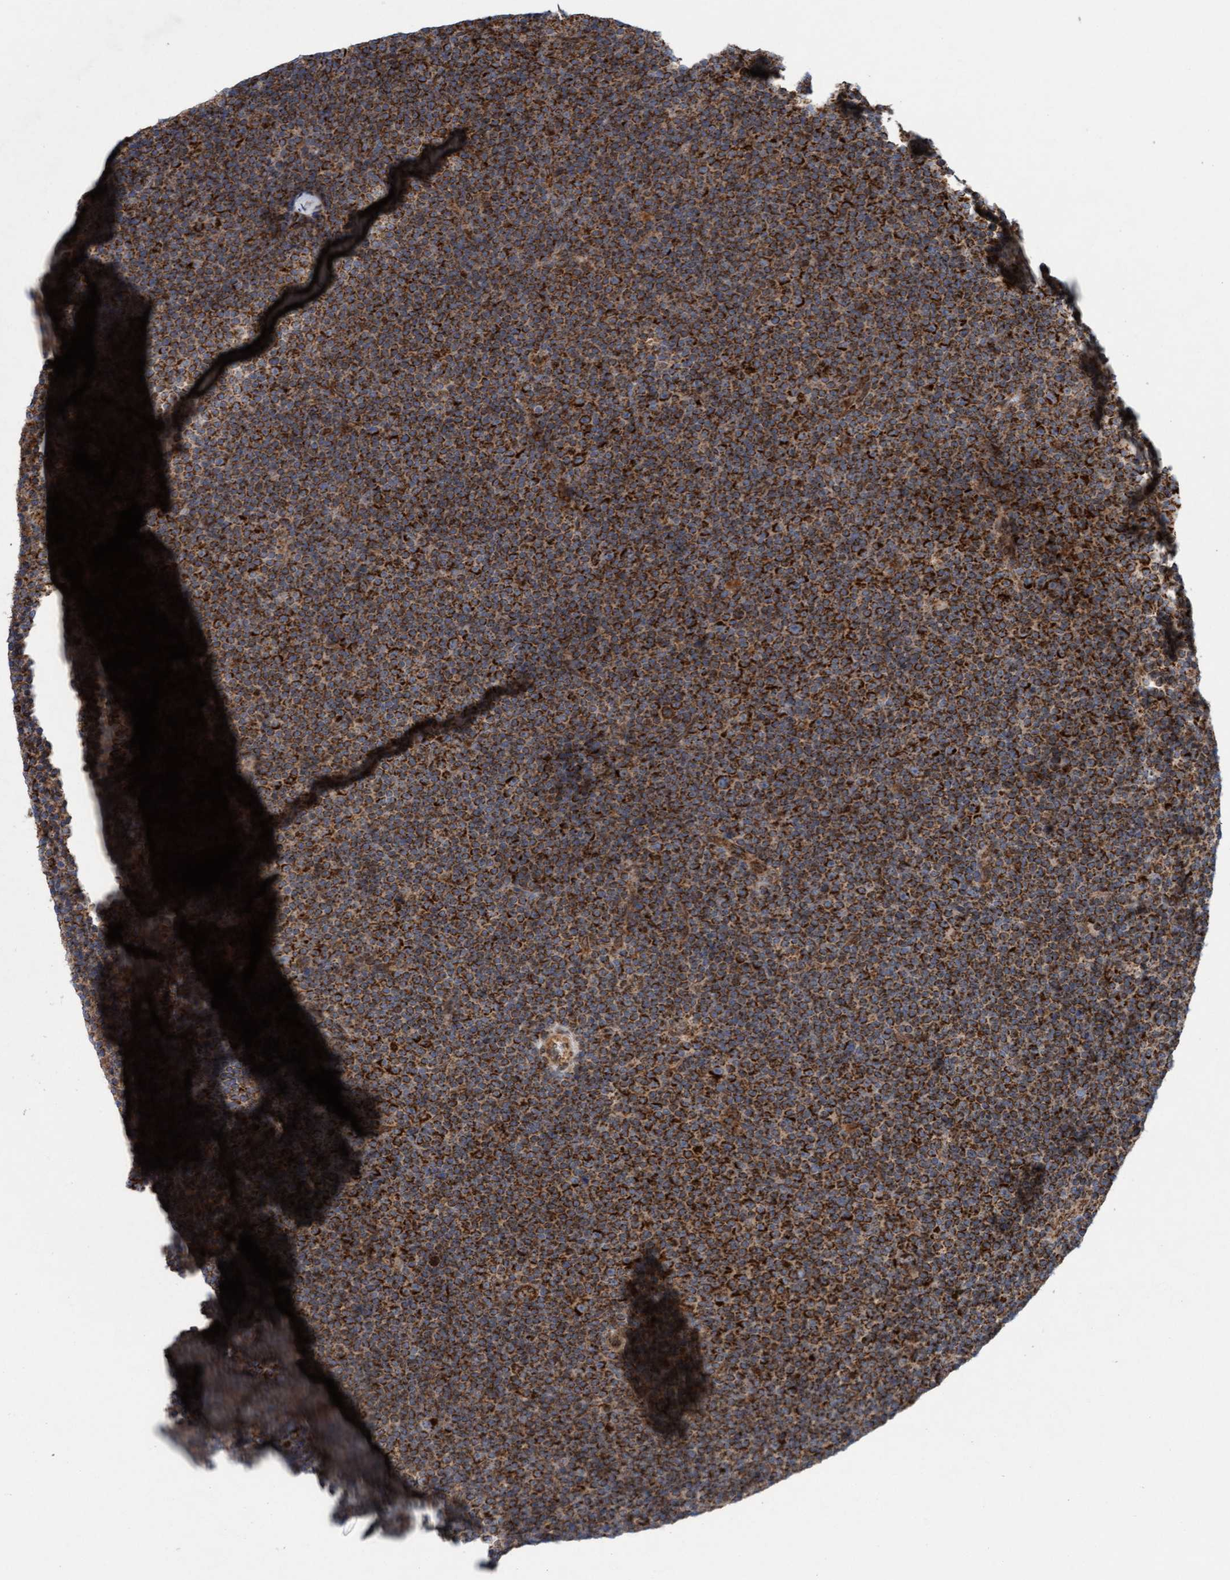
{"staining": {"intensity": "strong", "quantity": ">75%", "location": "cytoplasmic/membranous"}, "tissue": "lymphoma", "cell_type": "Tumor cells", "image_type": "cancer", "snomed": [{"axis": "morphology", "description": "Malignant lymphoma, non-Hodgkin's type, Low grade"}, {"axis": "topography", "description": "Lymph node"}], "caption": "Malignant lymphoma, non-Hodgkin's type (low-grade) stained with DAB (3,3'-diaminobenzidine) immunohistochemistry (IHC) shows high levels of strong cytoplasmic/membranous expression in approximately >75% of tumor cells.", "gene": "MRPS23", "patient": {"sex": "female", "age": 67}}